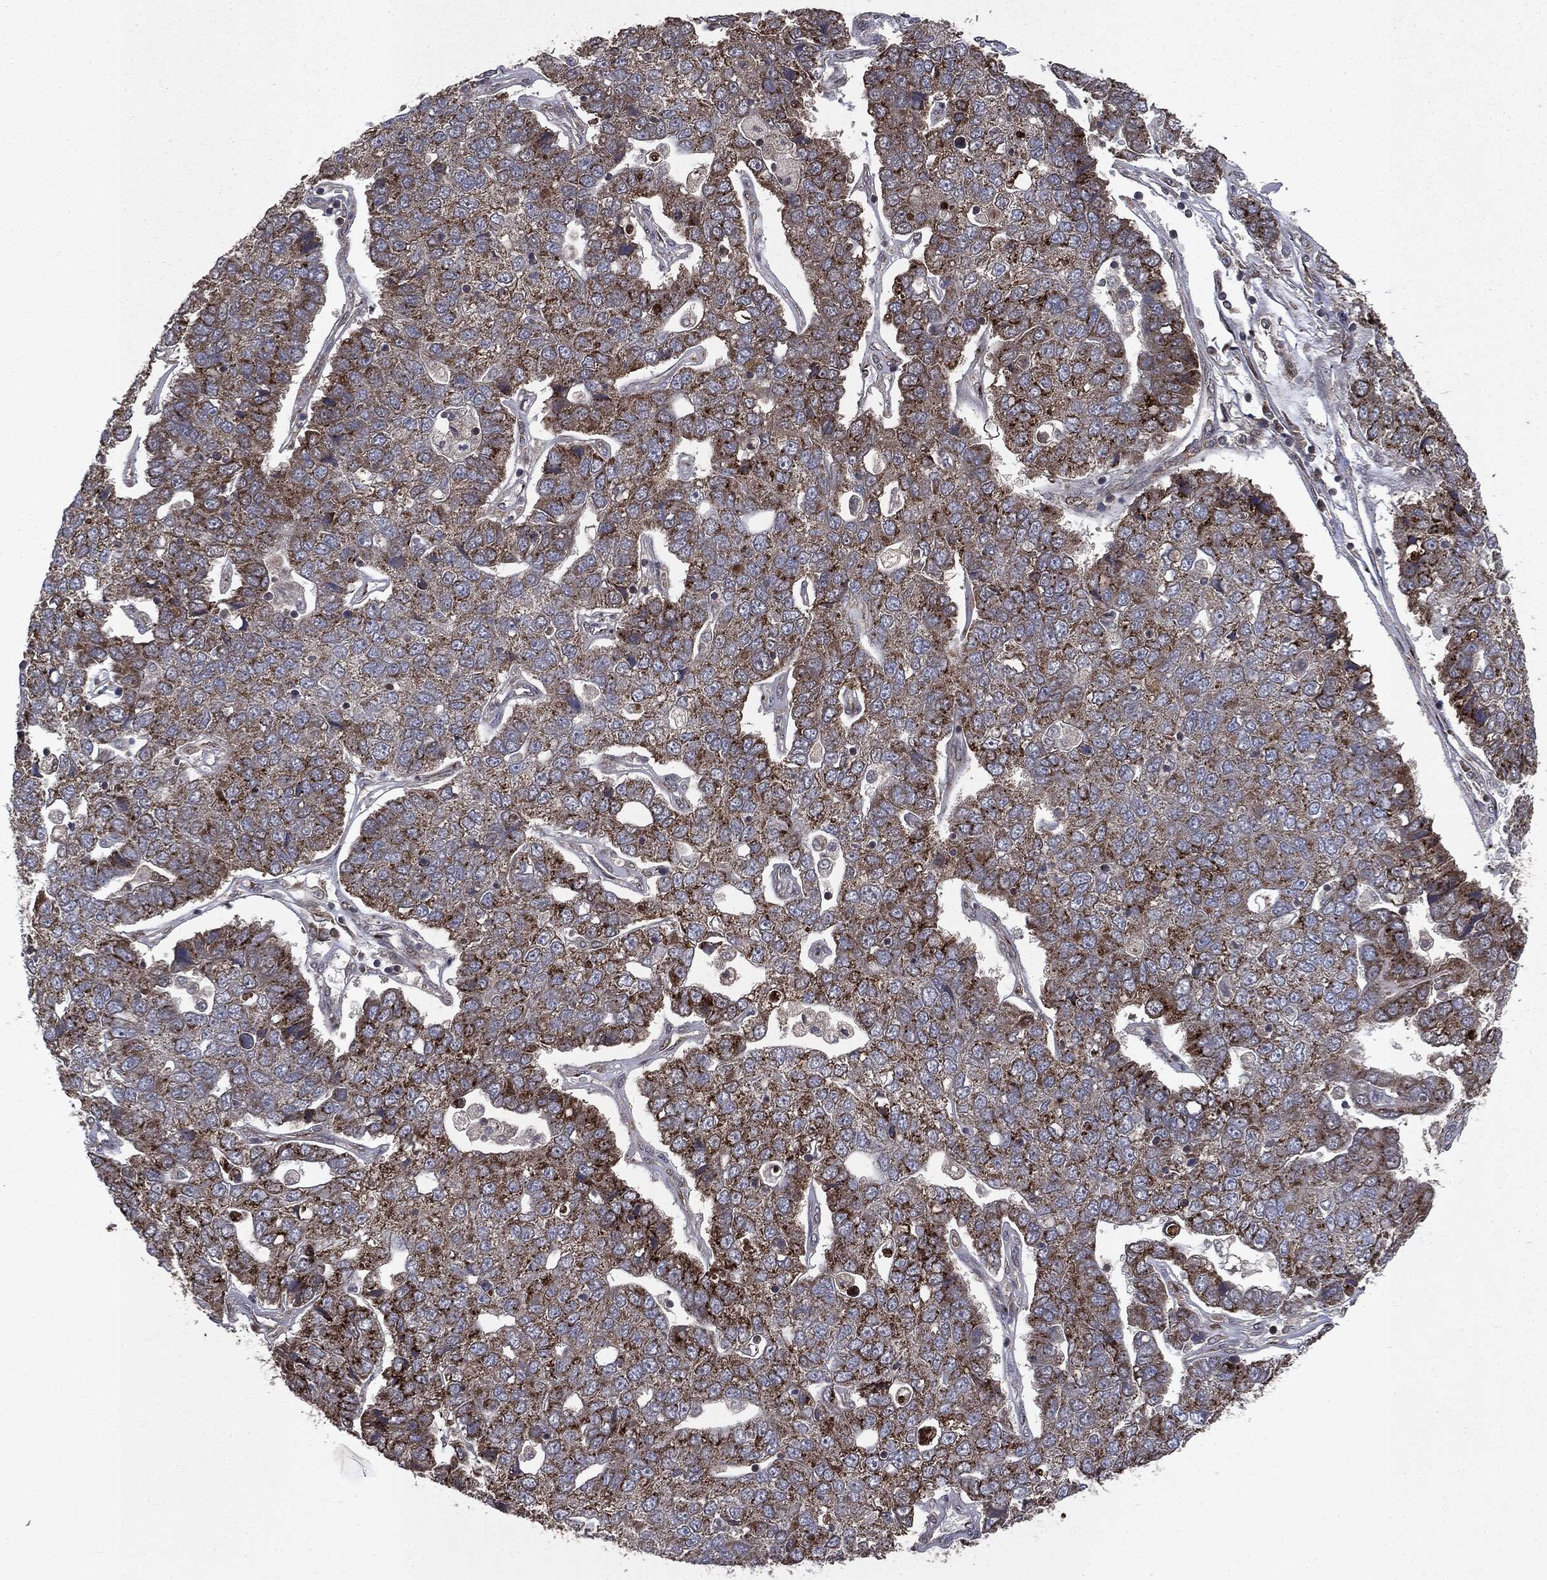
{"staining": {"intensity": "strong", "quantity": "25%-75%", "location": "cytoplasmic/membranous"}, "tissue": "pancreatic cancer", "cell_type": "Tumor cells", "image_type": "cancer", "snomed": [{"axis": "morphology", "description": "Adenocarcinoma, NOS"}, {"axis": "topography", "description": "Pancreas"}], "caption": "A brown stain labels strong cytoplasmic/membranous expression of a protein in human adenocarcinoma (pancreatic) tumor cells.", "gene": "PLPPR2", "patient": {"sex": "female", "age": 61}}